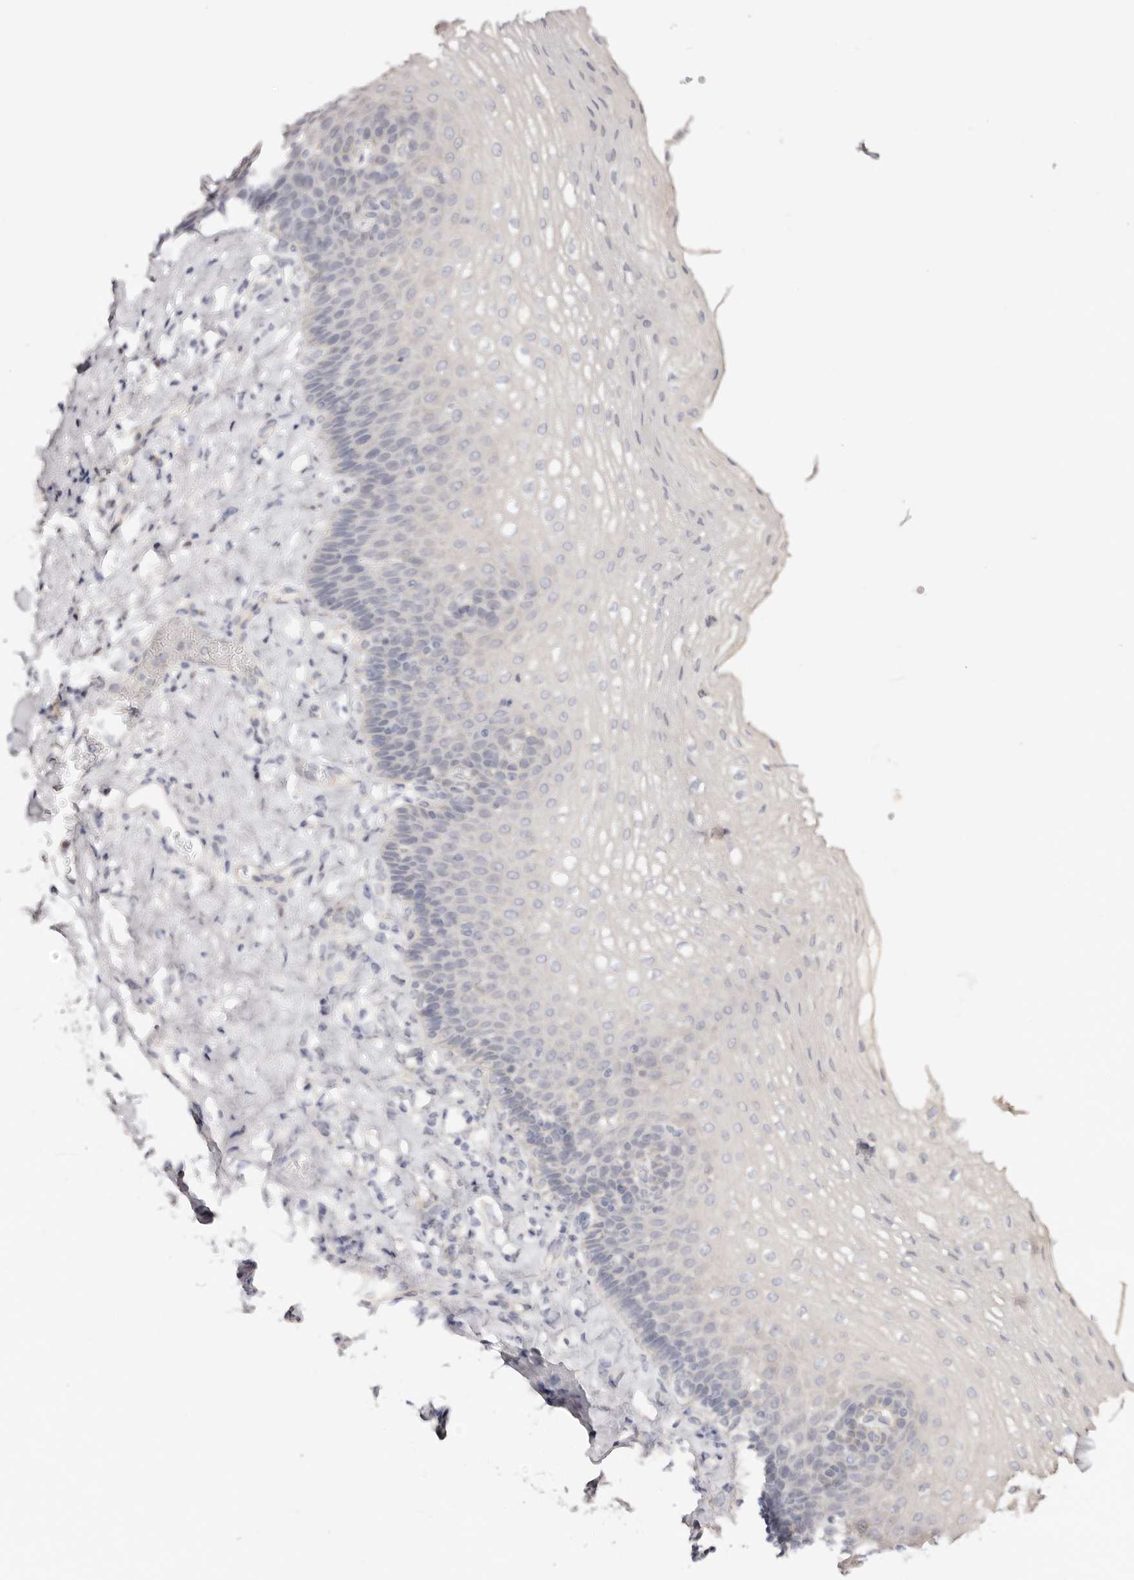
{"staining": {"intensity": "negative", "quantity": "none", "location": "none"}, "tissue": "esophagus", "cell_type": "Squamous epithelial cells", "image_type": "normal", "snomed": [{"axis": "morphology", "description": "Normal tissue, NOS"}, {"axis": "topography", "description": "Esophagus"}], "caption": "This is an IHC photomicrograph of benign esophagus. There is no expression in squamous epithelial cells.", "gene": "DNASE1", "patient": {"sex": "female", "age": 66}}